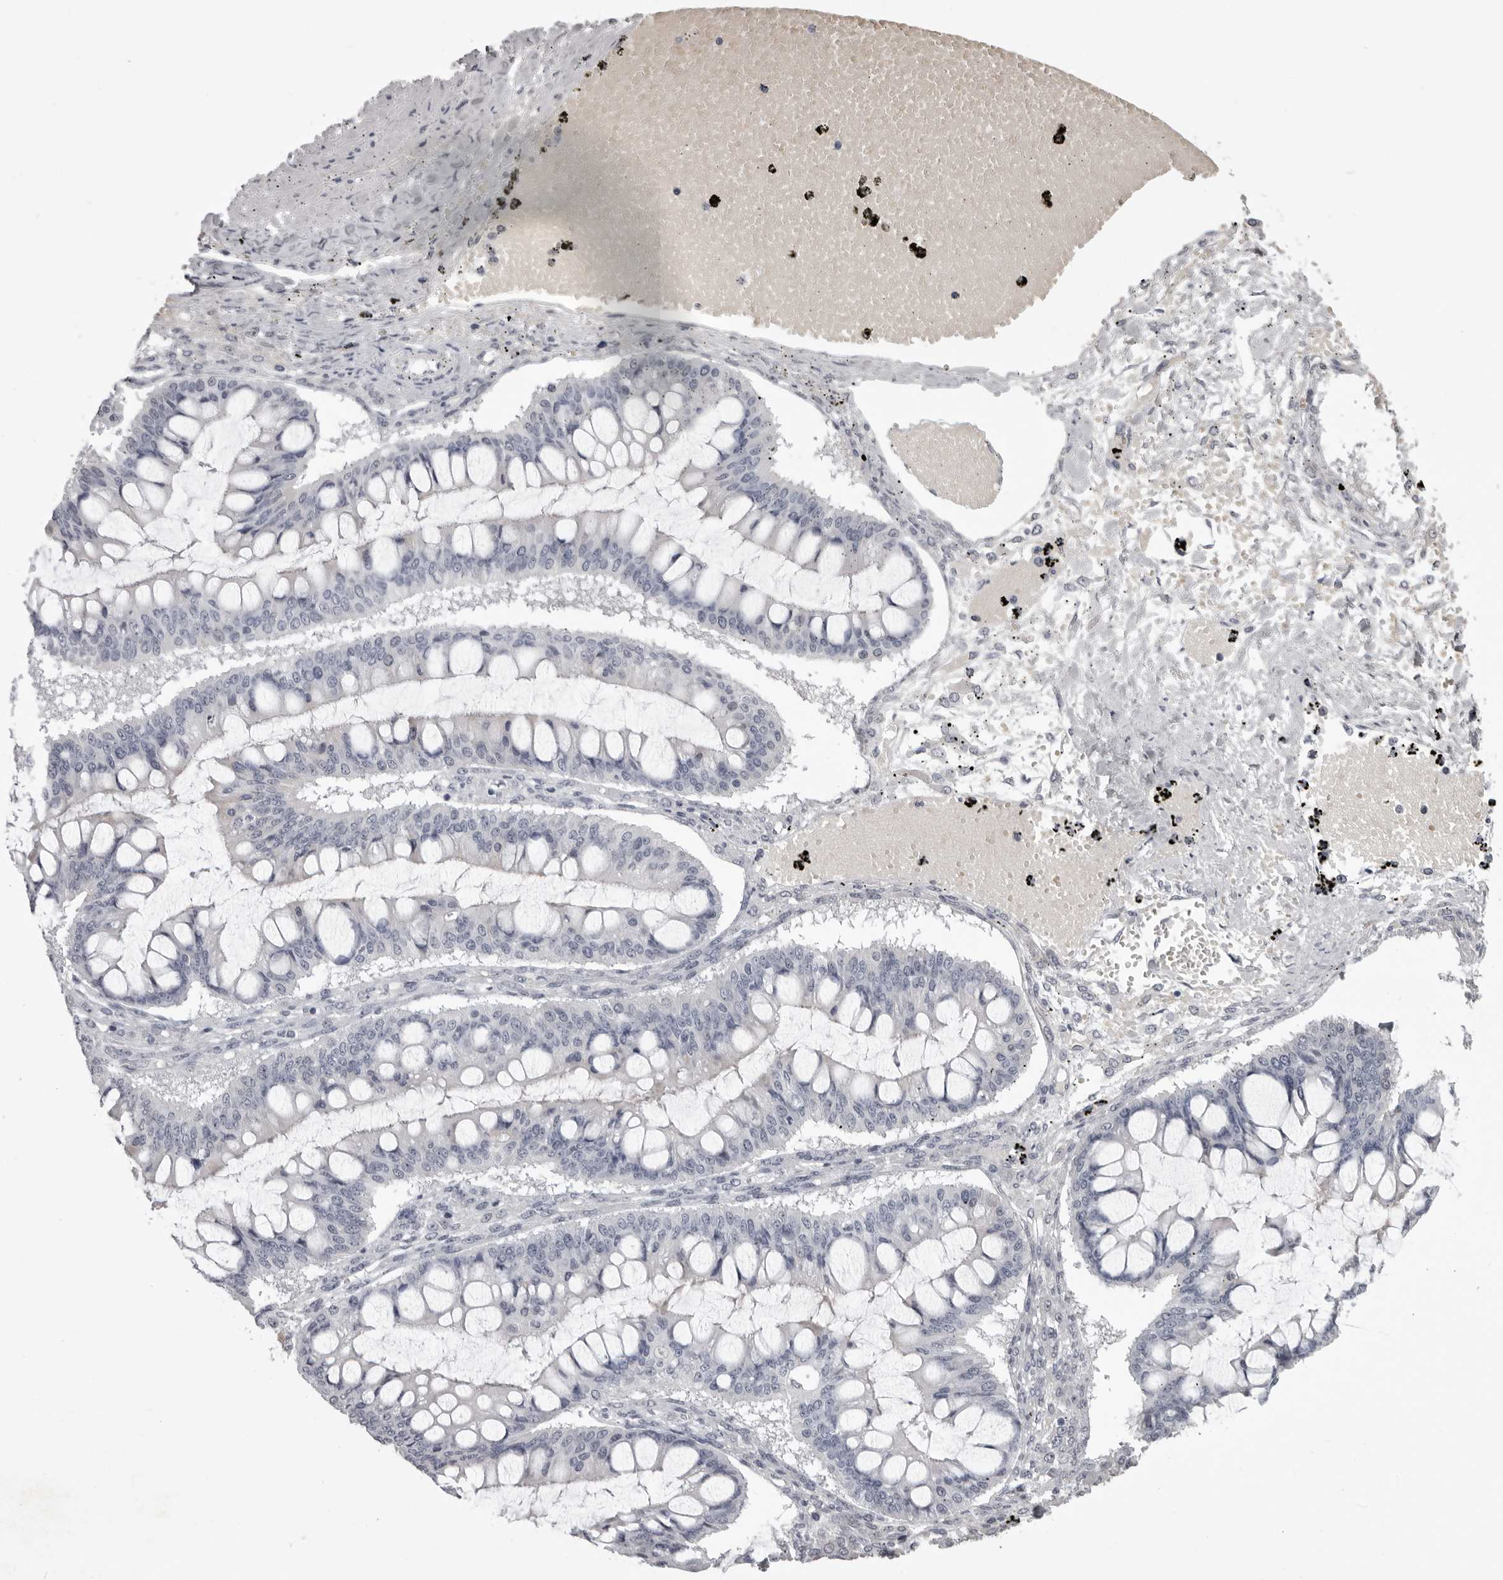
{"staining": {"intensity": "negative", "quantity": "none", "location": "none"}, "tissue": "ovarian cancer", "cell_type": "Tumor cells", "image_type": "cancer", "snomed": [{"axis": "morphology", "description": "Cystadenocarcinoma, mucinous, NOS"}, {"axis": "topography", "description": "Ovary"}], "caption": "Tumor cells are negative for brown protein staining in ovarian cancer. The staining was performed using DAB to visualize the protein expression in brown, while the nuclei were stained in blue with hematoxylin (Magnification: 20x).", "gene": "EPHA10", "patient": {"sex": "female", "age": 73}}